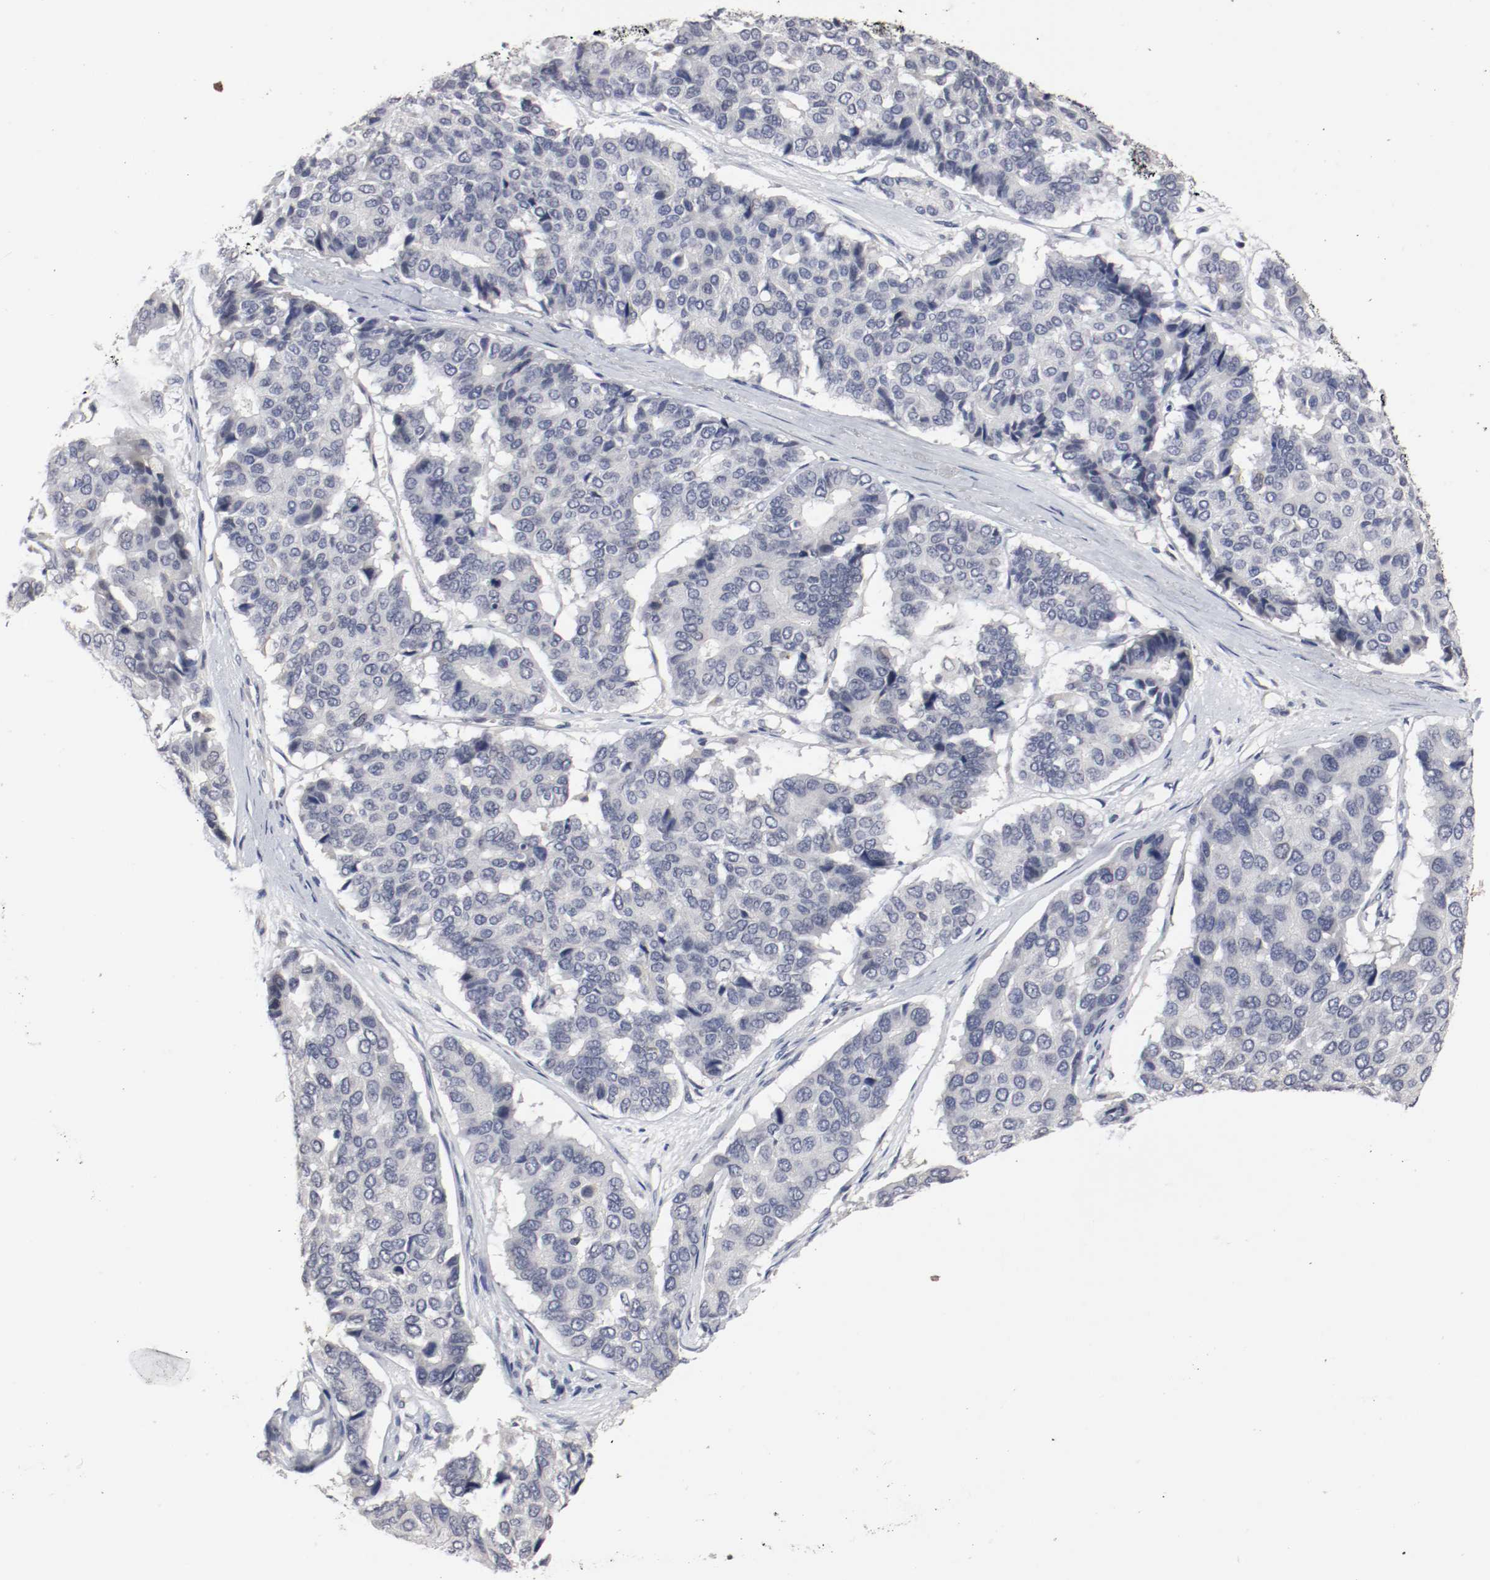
{"staining": {"intensity": "negative", "quantity": "none", "location": "none"}, "tissue": "pancreatic cancer", "cell_type": "Tumor cells", "image_type": "cancer", "snomed": [{"axis": "morphology", "description": "Adenocarcinoma, NOS"}, {"axis": "topography", "description": "Pancreas"}], "caption": "Immunohistochemistry (IHC) of pancreatic cancer displays no expression in tumor cells. (DAB immunohistochemistry visualized using brightfield microscopy, high magnification).", "gene": "CEBPE", "patient": {"sex": "male", "age": 50}}